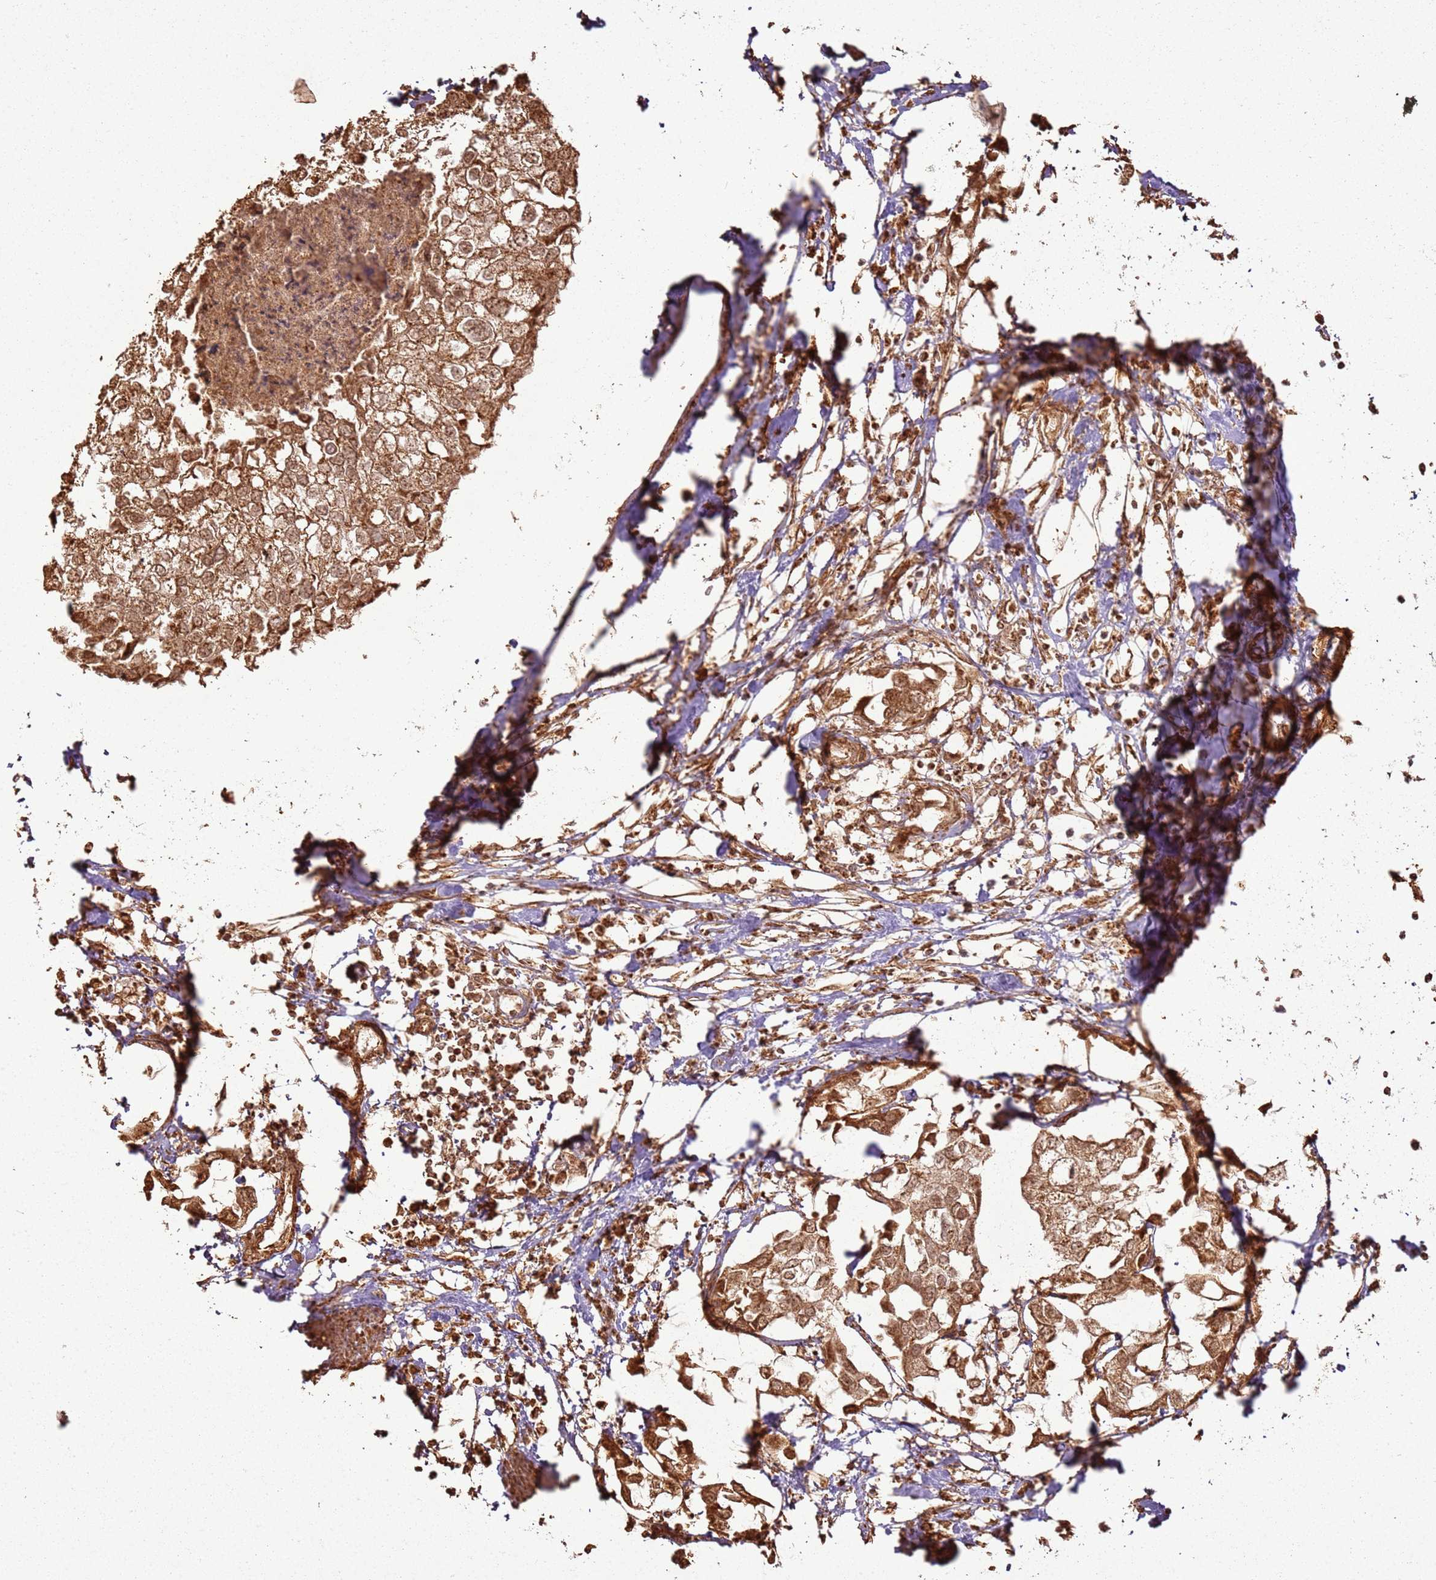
{"staining": {"intensity": "moderate", "quantity": ">75%", "location": "cytoplasmic/membranous,nuclear"}, "tissue": "urothelial cancer", "cell_type": "Tumor cells", "image_type": "cancer", "snomed": [{"axis": "morphology", "description": "Urothelial carcinoma, High grade"}, {"axis": "topography", "description": "Urinary bladder"}], "caption": "Immunohistochemistry micrograph of neoplastic tissue: high-grade urothelial carcinoma stained using IHC shows medium levels of moderate protein expression localized specifically in the cytoplasmic/membranous and nuclear of tumor cells, appearing as a cytoplasmic/membranous and nuclear brown color.", "gene": "MRPS6", "patient": {"sex": "male", "age": 64}}